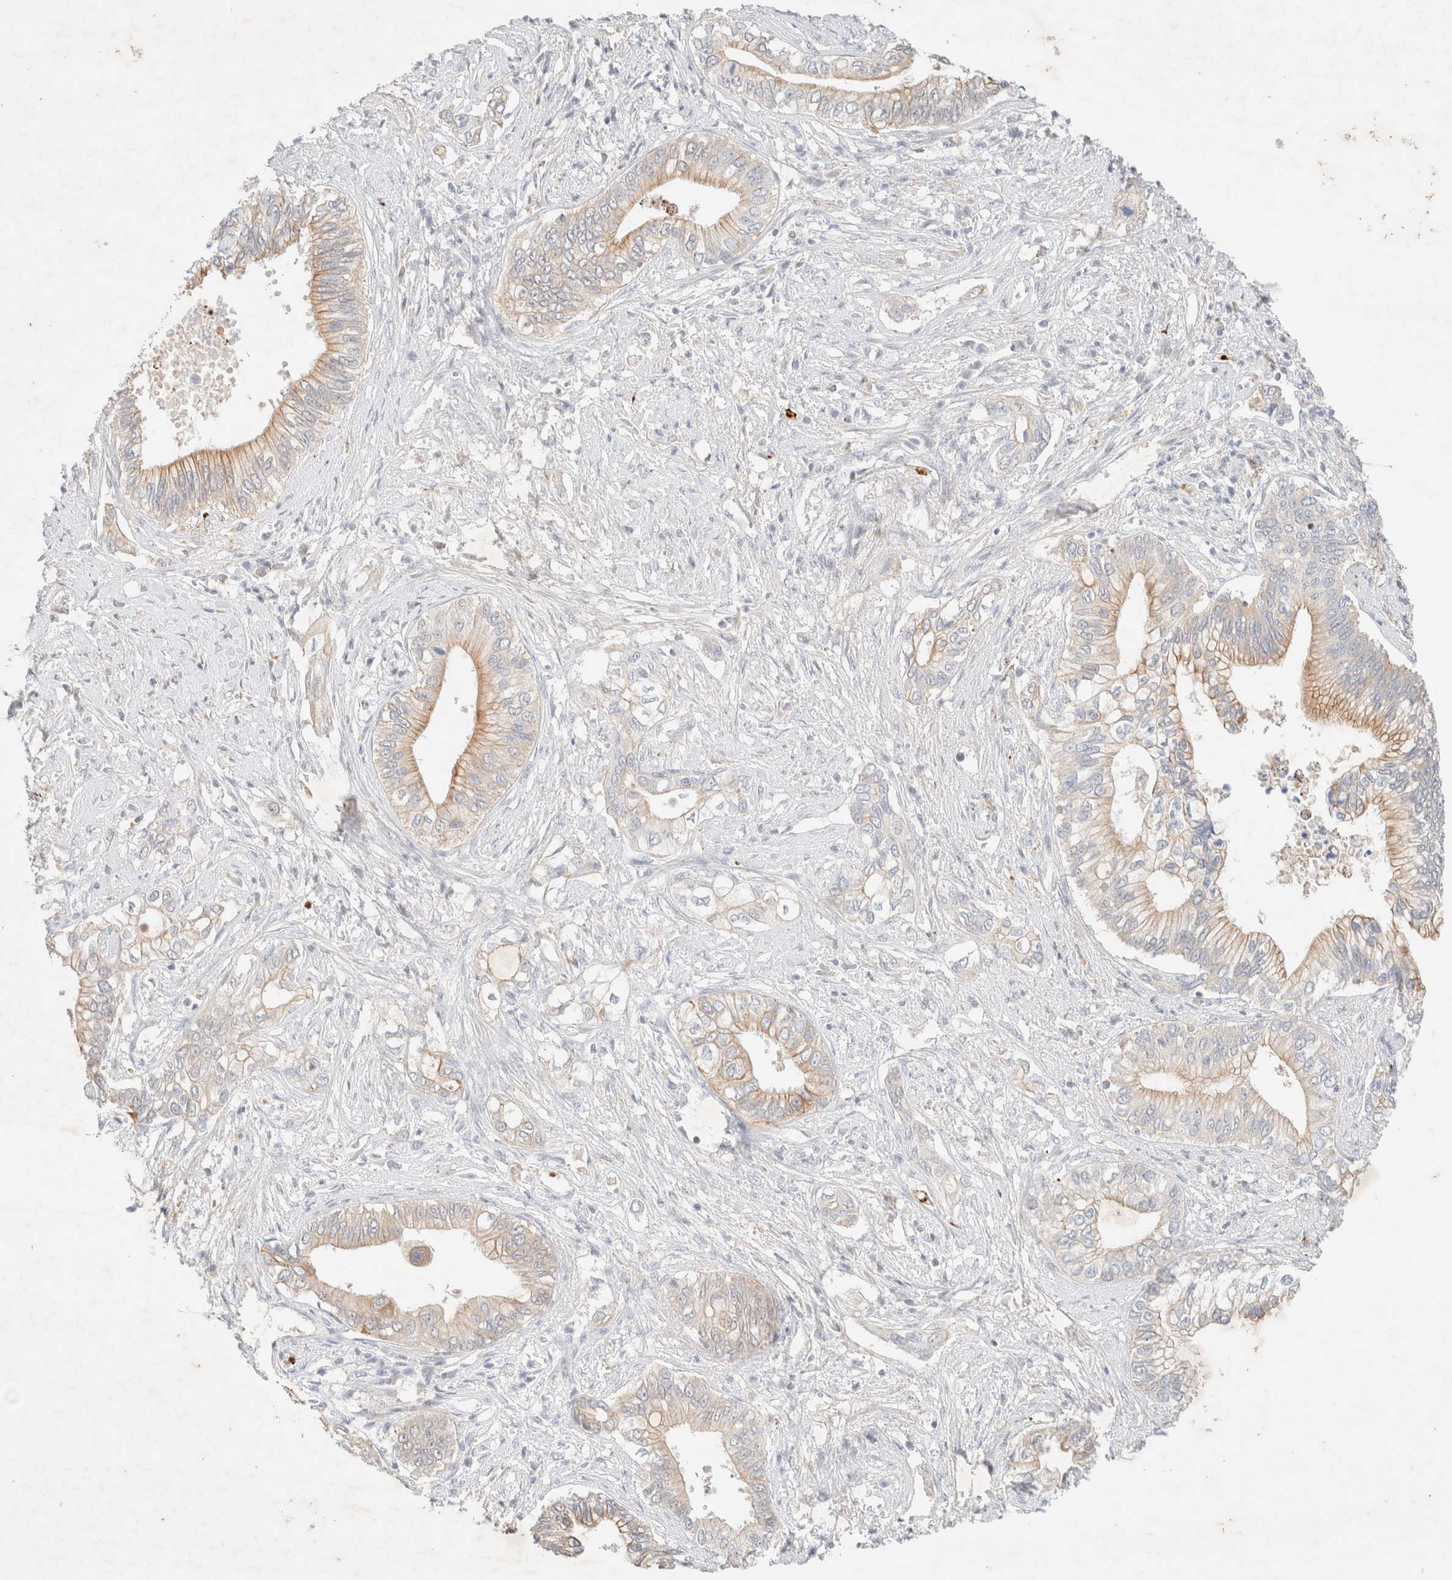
{"staining": {"intensity": "moderate", "quantity": "25%-75%", "location": "cytoplasmic/membranous"}, "tissue": "pancreatic cancer", "cell_type": "Tumor cells", "image_type": "cancer", "snomed": [{"axis": "morphology", "description": "Normal tissue, NOS"}, {"axis": "morphology", "description": "Adenocarcinoma, NOS"}, {"axis": "topography", "description": "Pancreas"}, {"axis": "topography", "description": "Peripheral nerve tissue"}], "caption": "Immunohistochemical staining of pancreatic cancer exhibits moderate cytoplasmic/membranous protein expression in about 25%-75% of tumor cells. Nuclei are stained in blue.", "gene": "SGSM2", "patient": {"sex": "male", "age": 59}}